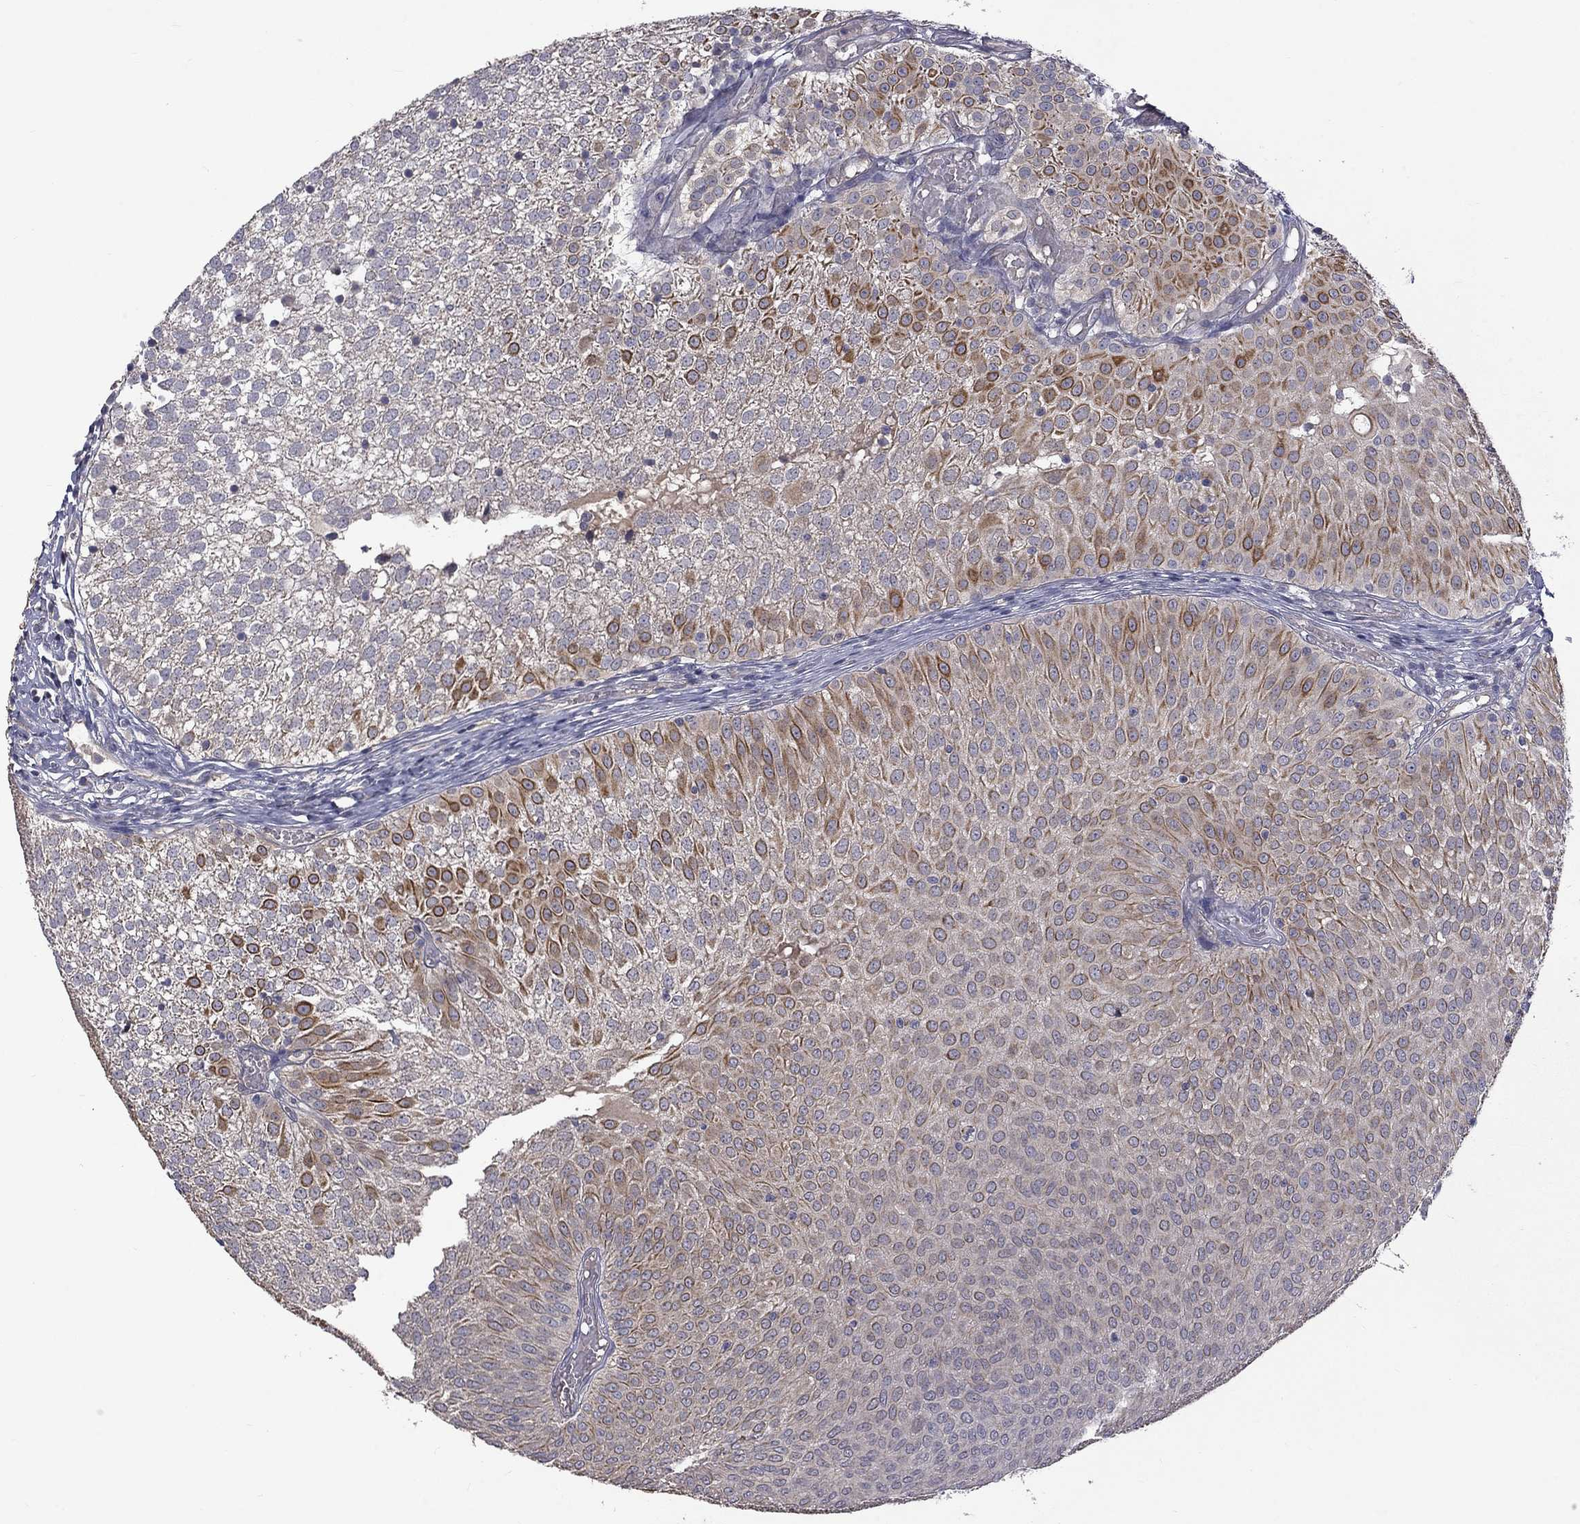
{"staining": {"intensity": "strong", "quantity": "<25%", "location": "cytoplasmic/membranous"}, "tissue": "urothelial cancer", "cell_type": "Tumor cells", "image_type": "cancer", "snomed": [{"axis": "morphology", "description": "Urothelial carcinoma, Low grade"}, {"axis": "topography", "description": "Urinary bladder"}], "caption": "A high-resolution image shows IHC staining of low-grade urothelial carcinoma, which displays strong cytoplasmic/membranous staining in about <25% of tumor cells. The protein is stained brown, and the nuclei are stained in blue (DAB IHC with brightfield microscopy, high magnification).", "gene": "SLC39A14", "patient": {"sex": "male", "age": 52}}